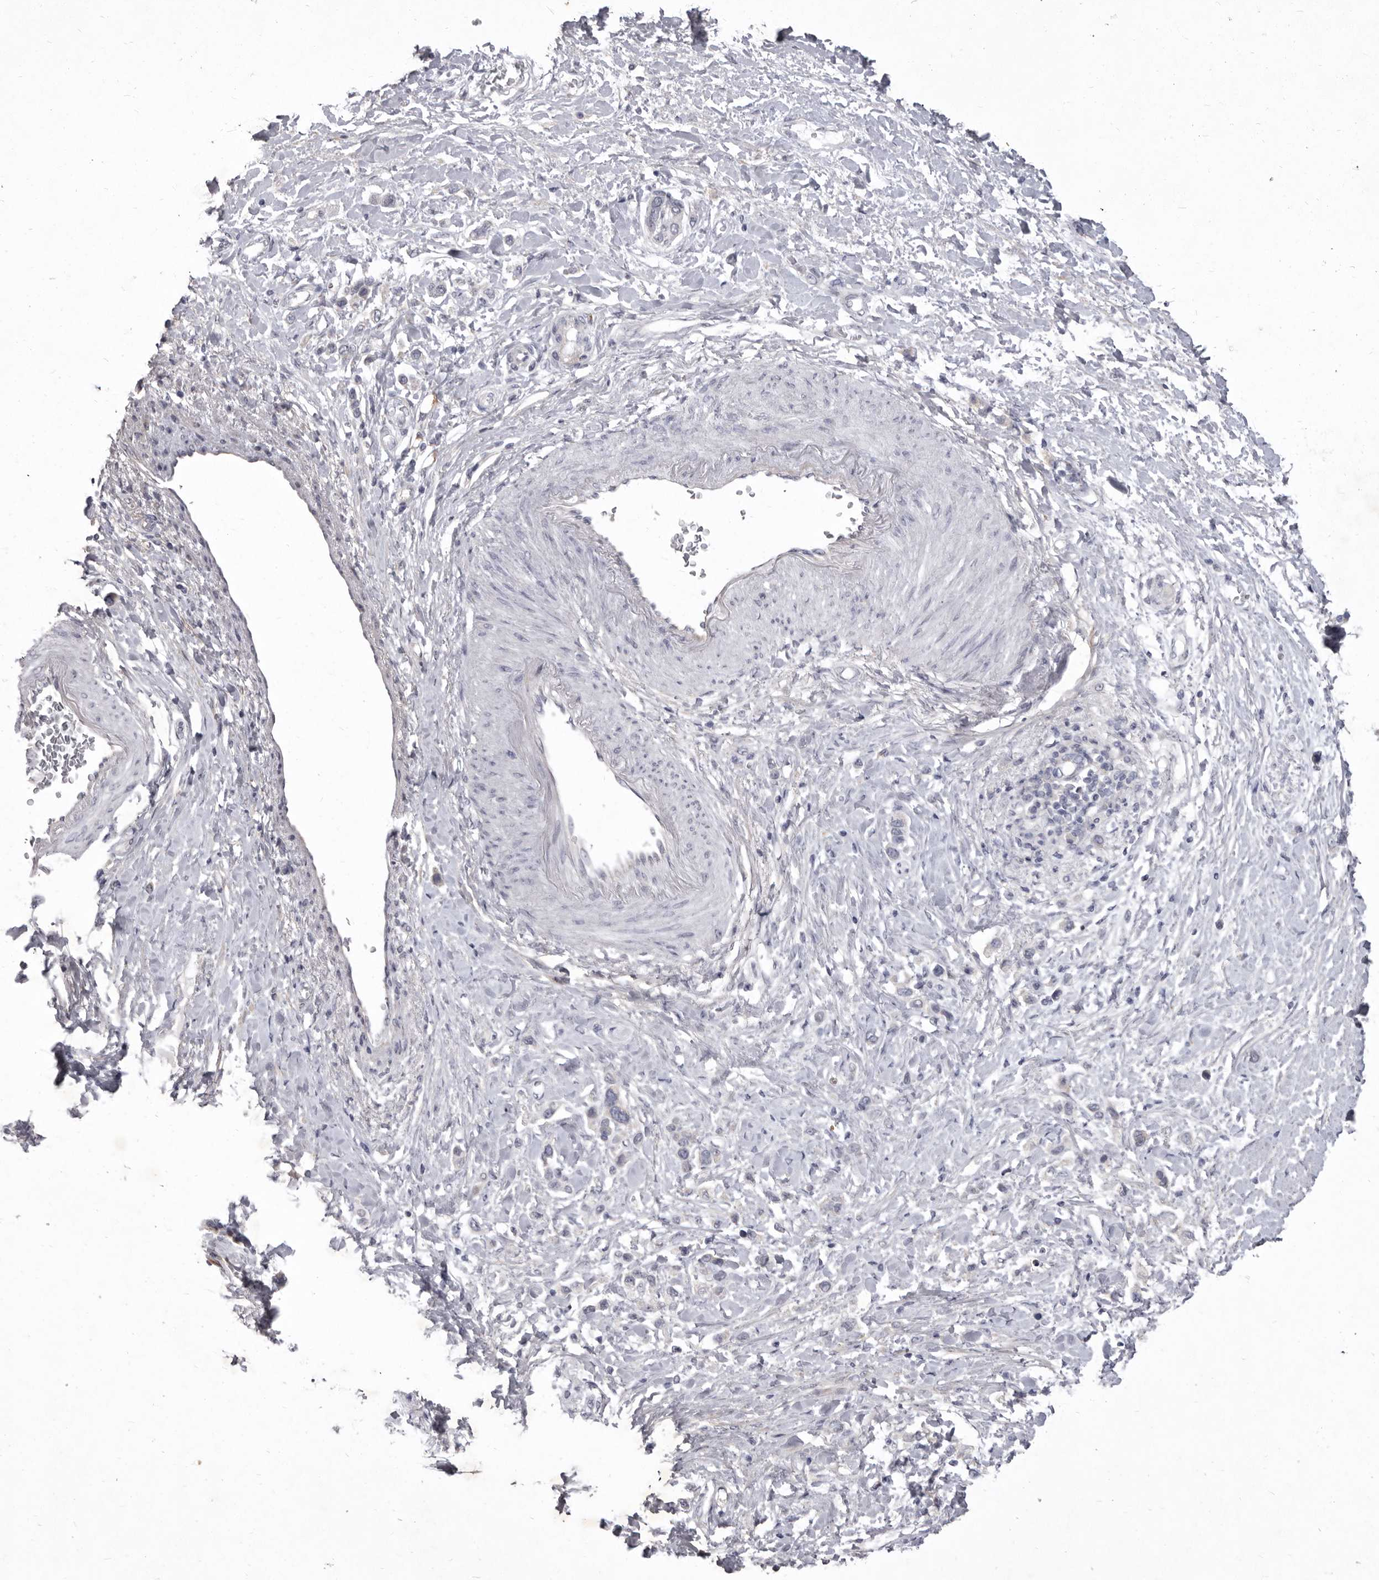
{"staining": {"intensity": "negative", "quantity": "none", "location": "none"}, "tissue": "stomach cancer", "cell_type": "Tumor cells", "image_type": "cancer", "snomed": [{"axis": "morphology", "description": "Adenocarcinoma, NOS"}, {"axis": "topography", "description": "Stomach"}], "caption": "DAB immunohistochemical staining of human stomach cancer (adenocarcinoma) shows no significant expression in tumor cells. The staining is performed using DAB (3,3'-diaminobenzidine) brown chromogen with nuclei counter-stained in using hematoxylin.", "gene": "P2RX6", "patient": {"sex": "female", "age": 65}}